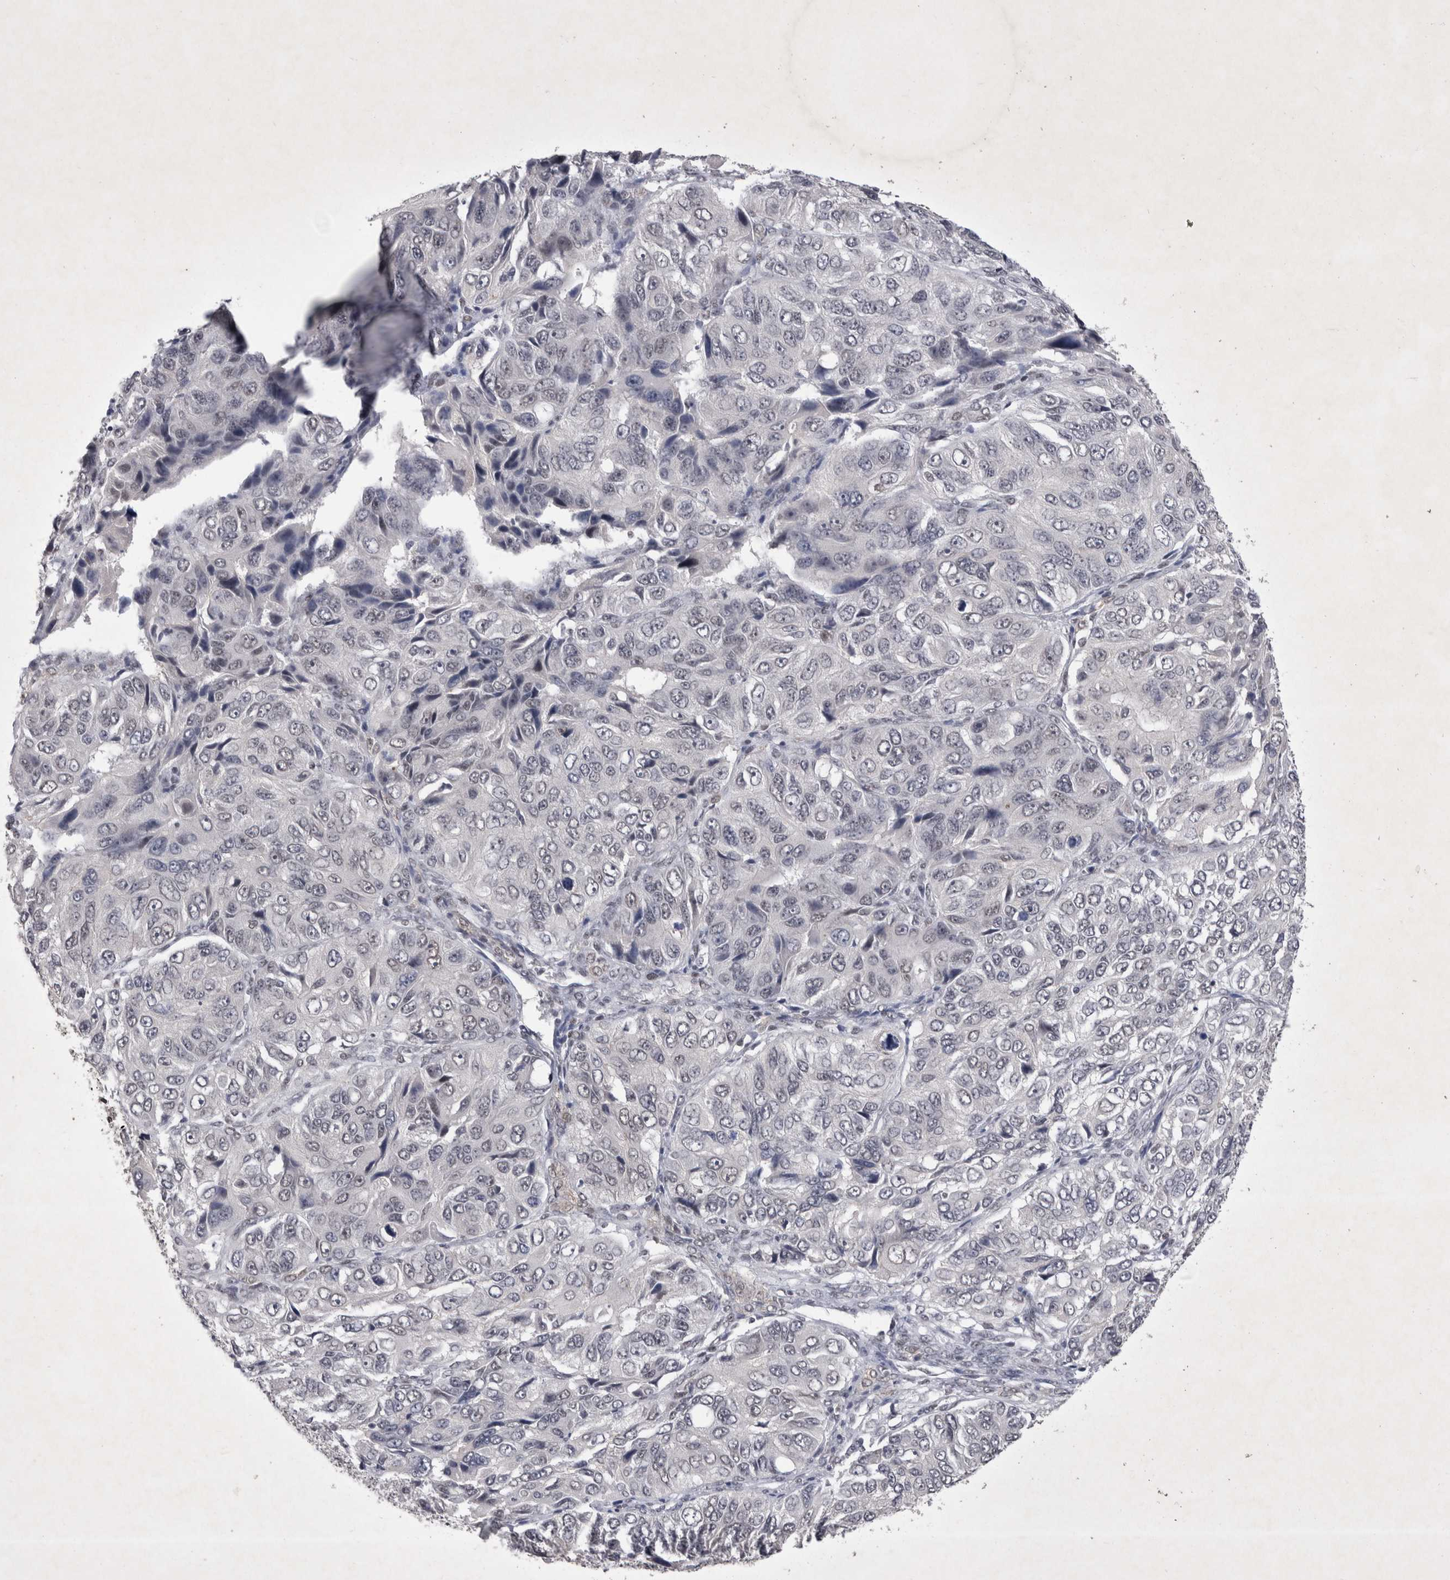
{"staining": {"intensity": "negative", "quantity": "none", "location": "none"}, "tissue": "ovarian cancer", "cell_type": "Tumor cells", "image_type": "cancer", "snomed": [{"axis": "morphology", "description": "Carcinoma, endometroid"}, {"axis": "topography", "description": "Ovary"}], "caption": "This is an immunohistochemistry (IHC) photomicrograph of endometroid carcinoma (ovarian). There is no staining in tumor cells.", "gene": "RBM6", "patient": {"sex": "female", "age": 51}}